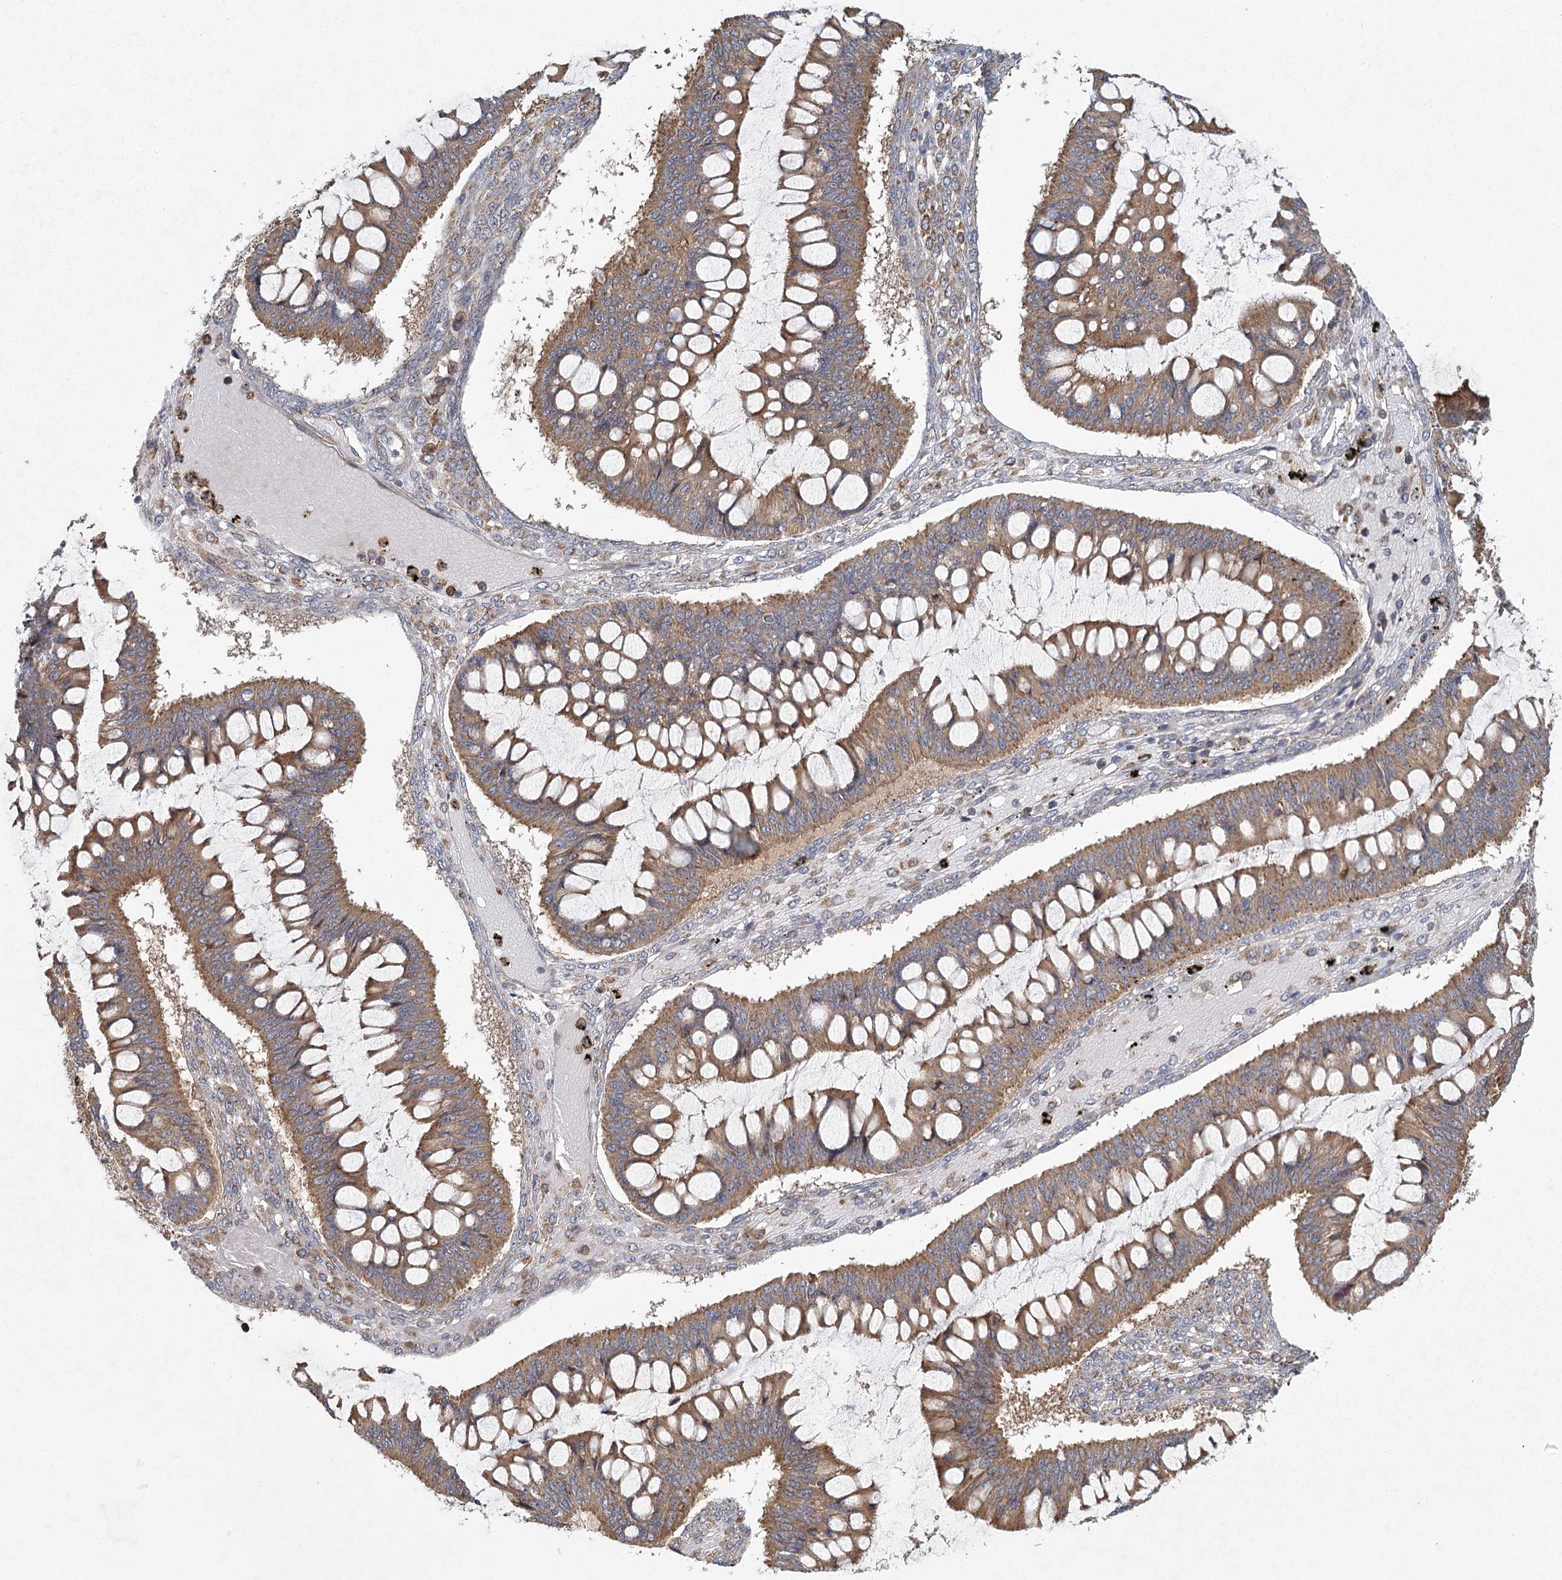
{"staining": {"intensity": "moderate", "quantity": ">75%", "location": "cytoplasmic/membranous"}, "tissue": "ovarian cancer", "cell_type": "Tumor cells", "image_type": "cancer", "snomed": [{"axis": "morphology", "description": "Cystadenocarcinoma, mucinous, NOS"}, {"axis": "topography", "description": "Ovary"}], "caption": "Immunohistochemistry (IHC) image of neoplastic tissue: ovarian mucinous cystadenocarcinoma stained using immunohistochemistry (IHC) reveals medium levels of moderate protein expression localized specifically in the cytoplasmic/membranous of tumor cells, appearing as a cytoplasmic/membranous brown color.", "gene": "PLEKHA7", "patient": {"sex": "female", "age": 73}}